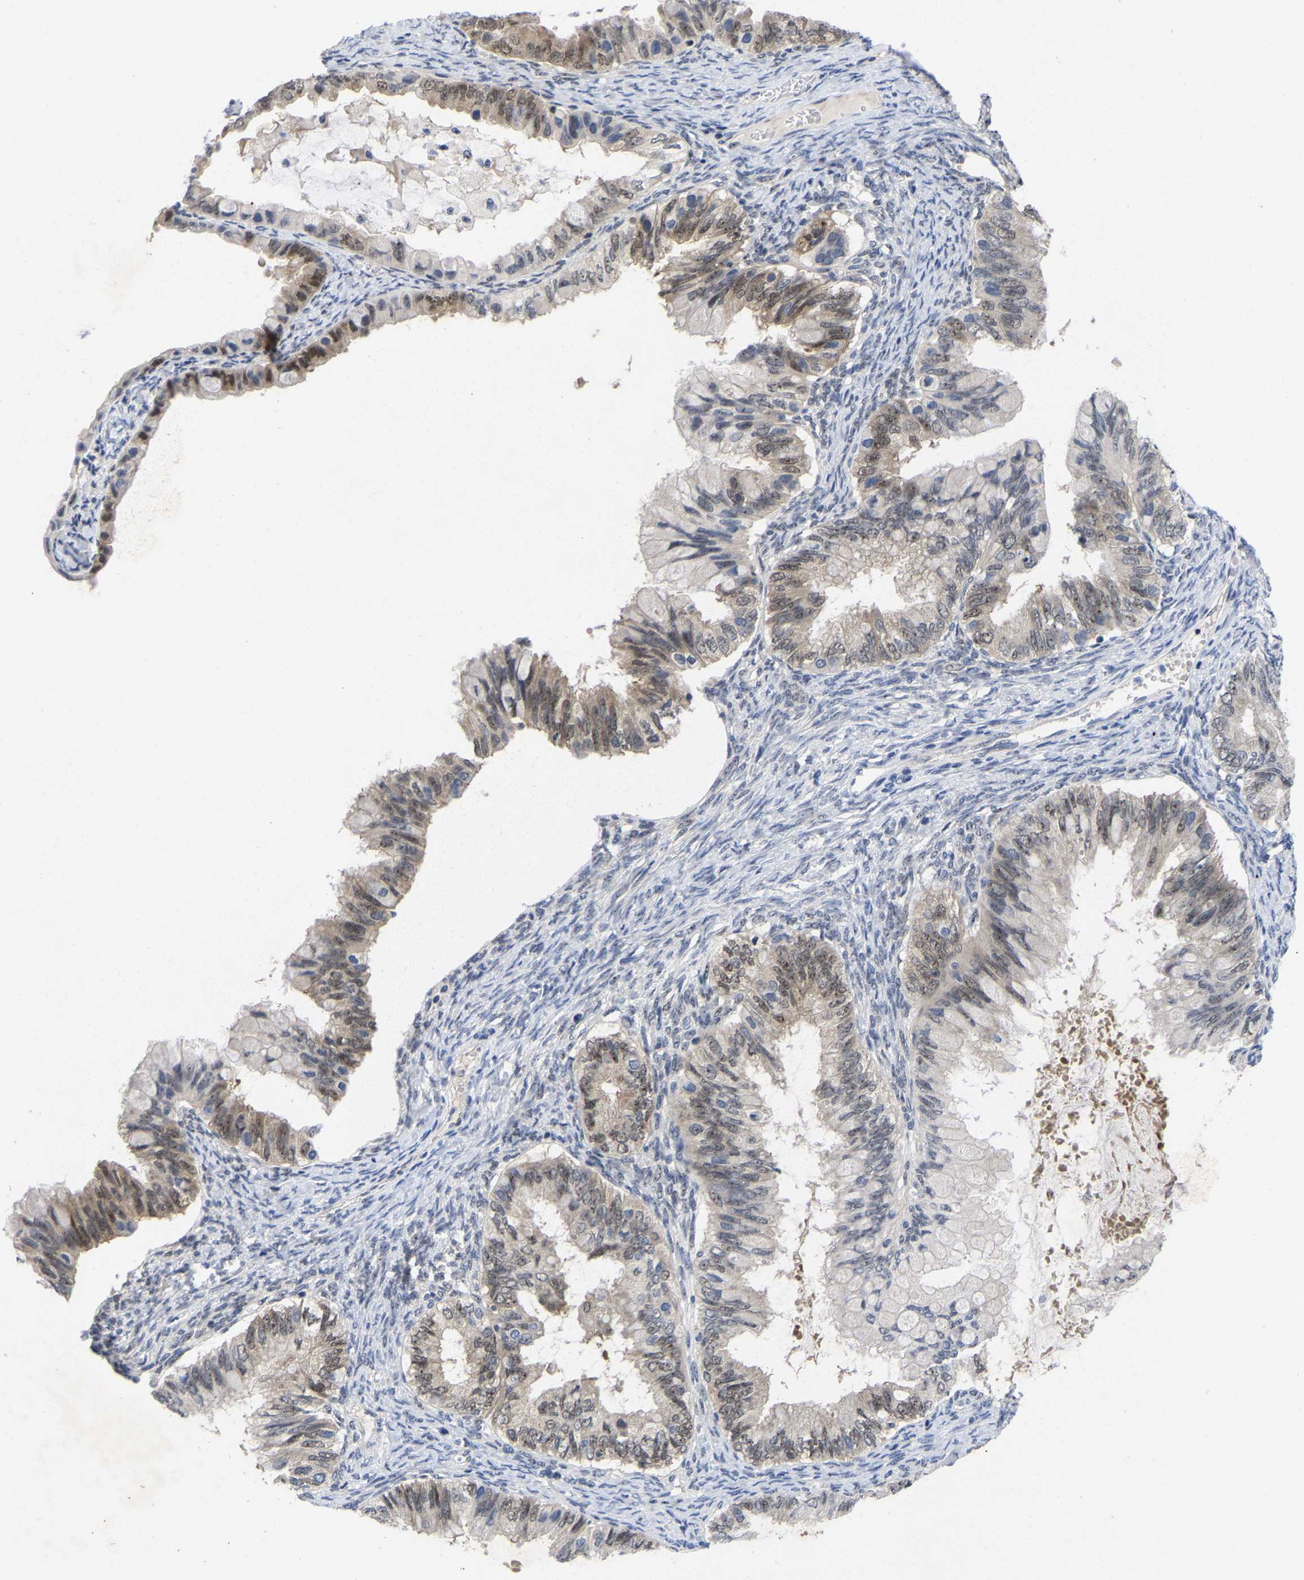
{"staining": {"intensity": "weak", "quantity": "<25%", "location": "cytoplasmic/membranous,nuclear"}, "tissue": "ovarian cancer", "cell_type": "Tumor cells", "image_type": "cancer", "snomed": [{"axis": "morphology", "description": "Cystadenocarcinoma, mucinous, NOS"}, {"axis": "topography", "description": "Ovary"}], "caption": "An IHC photomicrograph of ovarian cancer is shown. There is no staining in tumor cells of ovarian cancer.", "gene": "NLE1", "patient": {"sex": "female", "age": 80}}